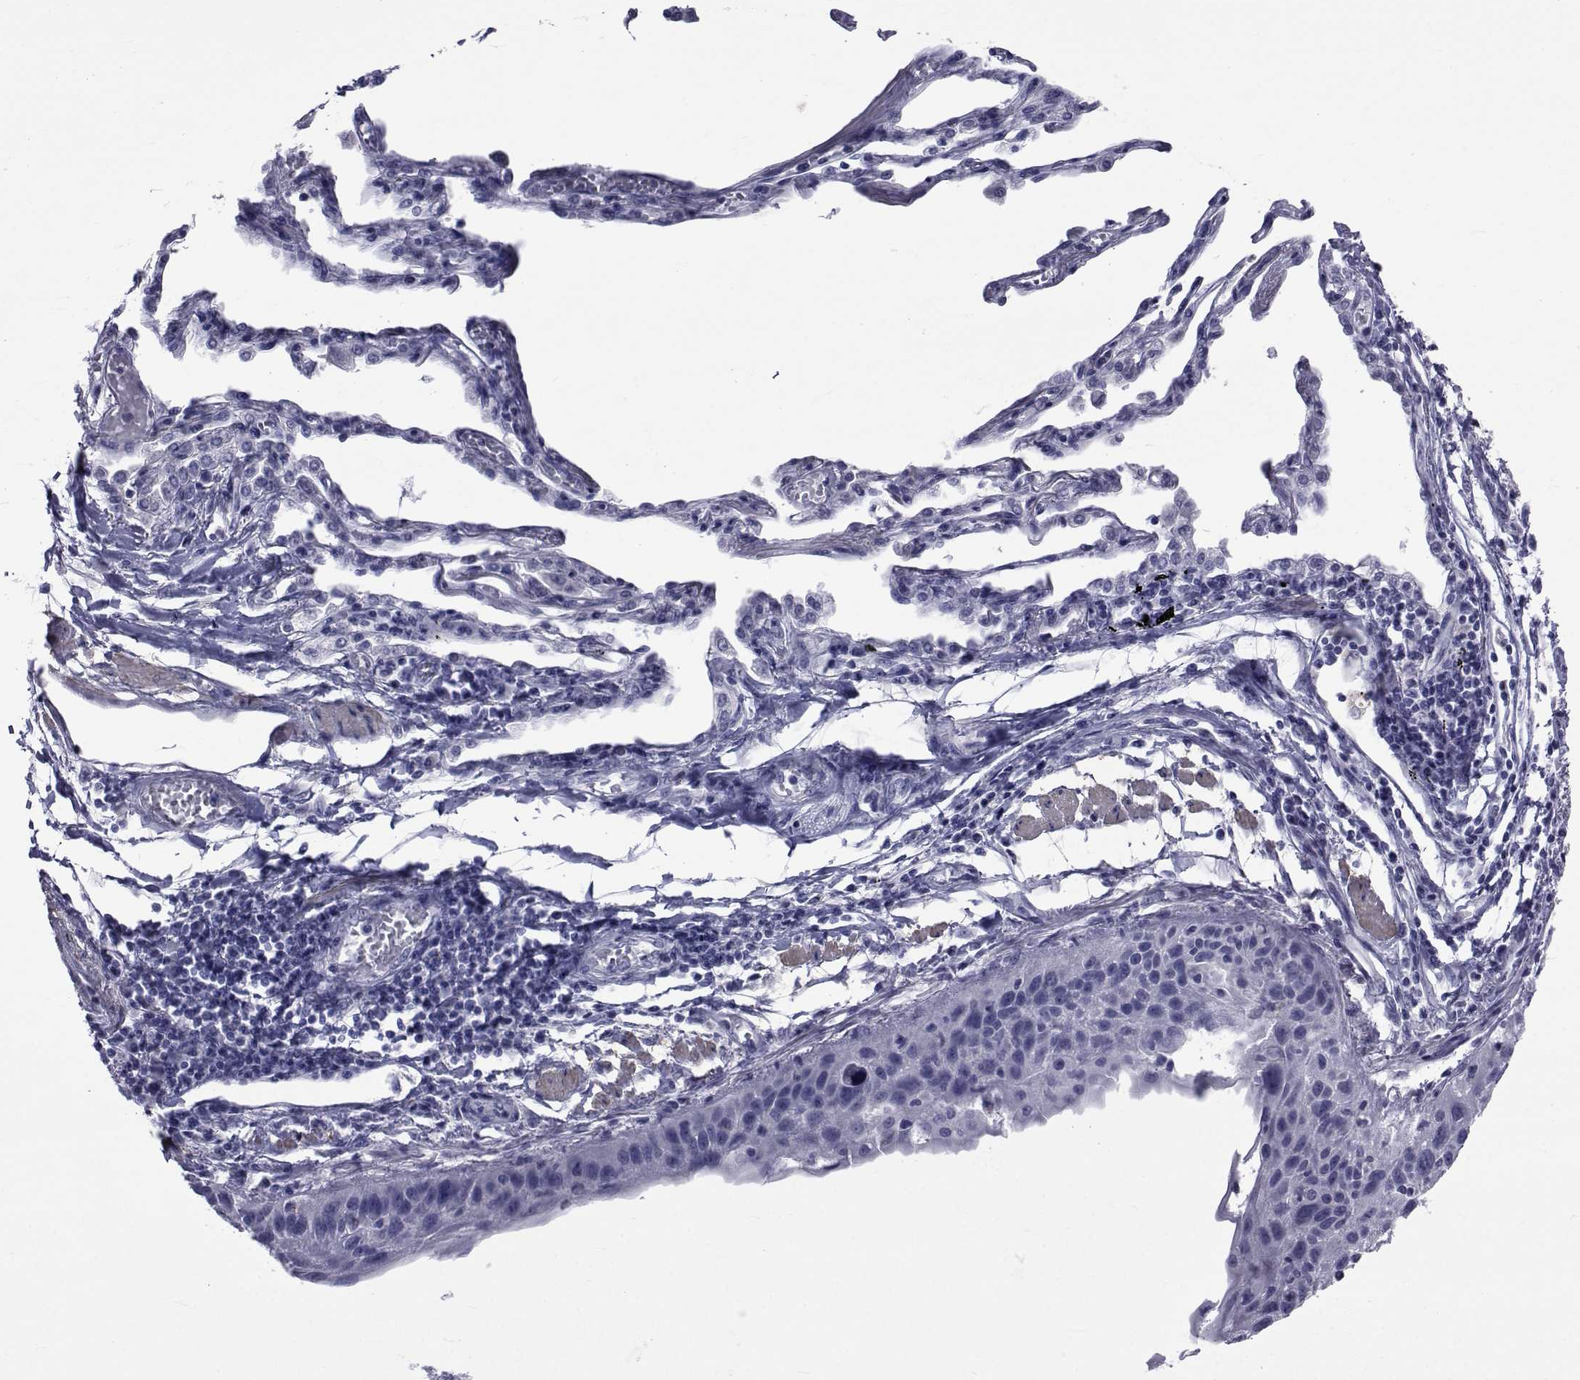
{"staining": {"intensity": "negative", "quantity": "none", "location": "none"}, "tissue": "lung cancer", "cell_type": "Tumor cells", "image_type": "cancer", "snomed": [{"axis": "morphology", "description": "Squamous cell carcinoma, NOS"}, {"axis": "topography", "description": "Lung"}], "caption": "DAB immunohistochemical staining of human lung cancer (squamous cell carcinoma) demonstrates no significant staining in tumor cells.", "gene": "GKAP1", "patient": {"sex": "male", "age": 73}}